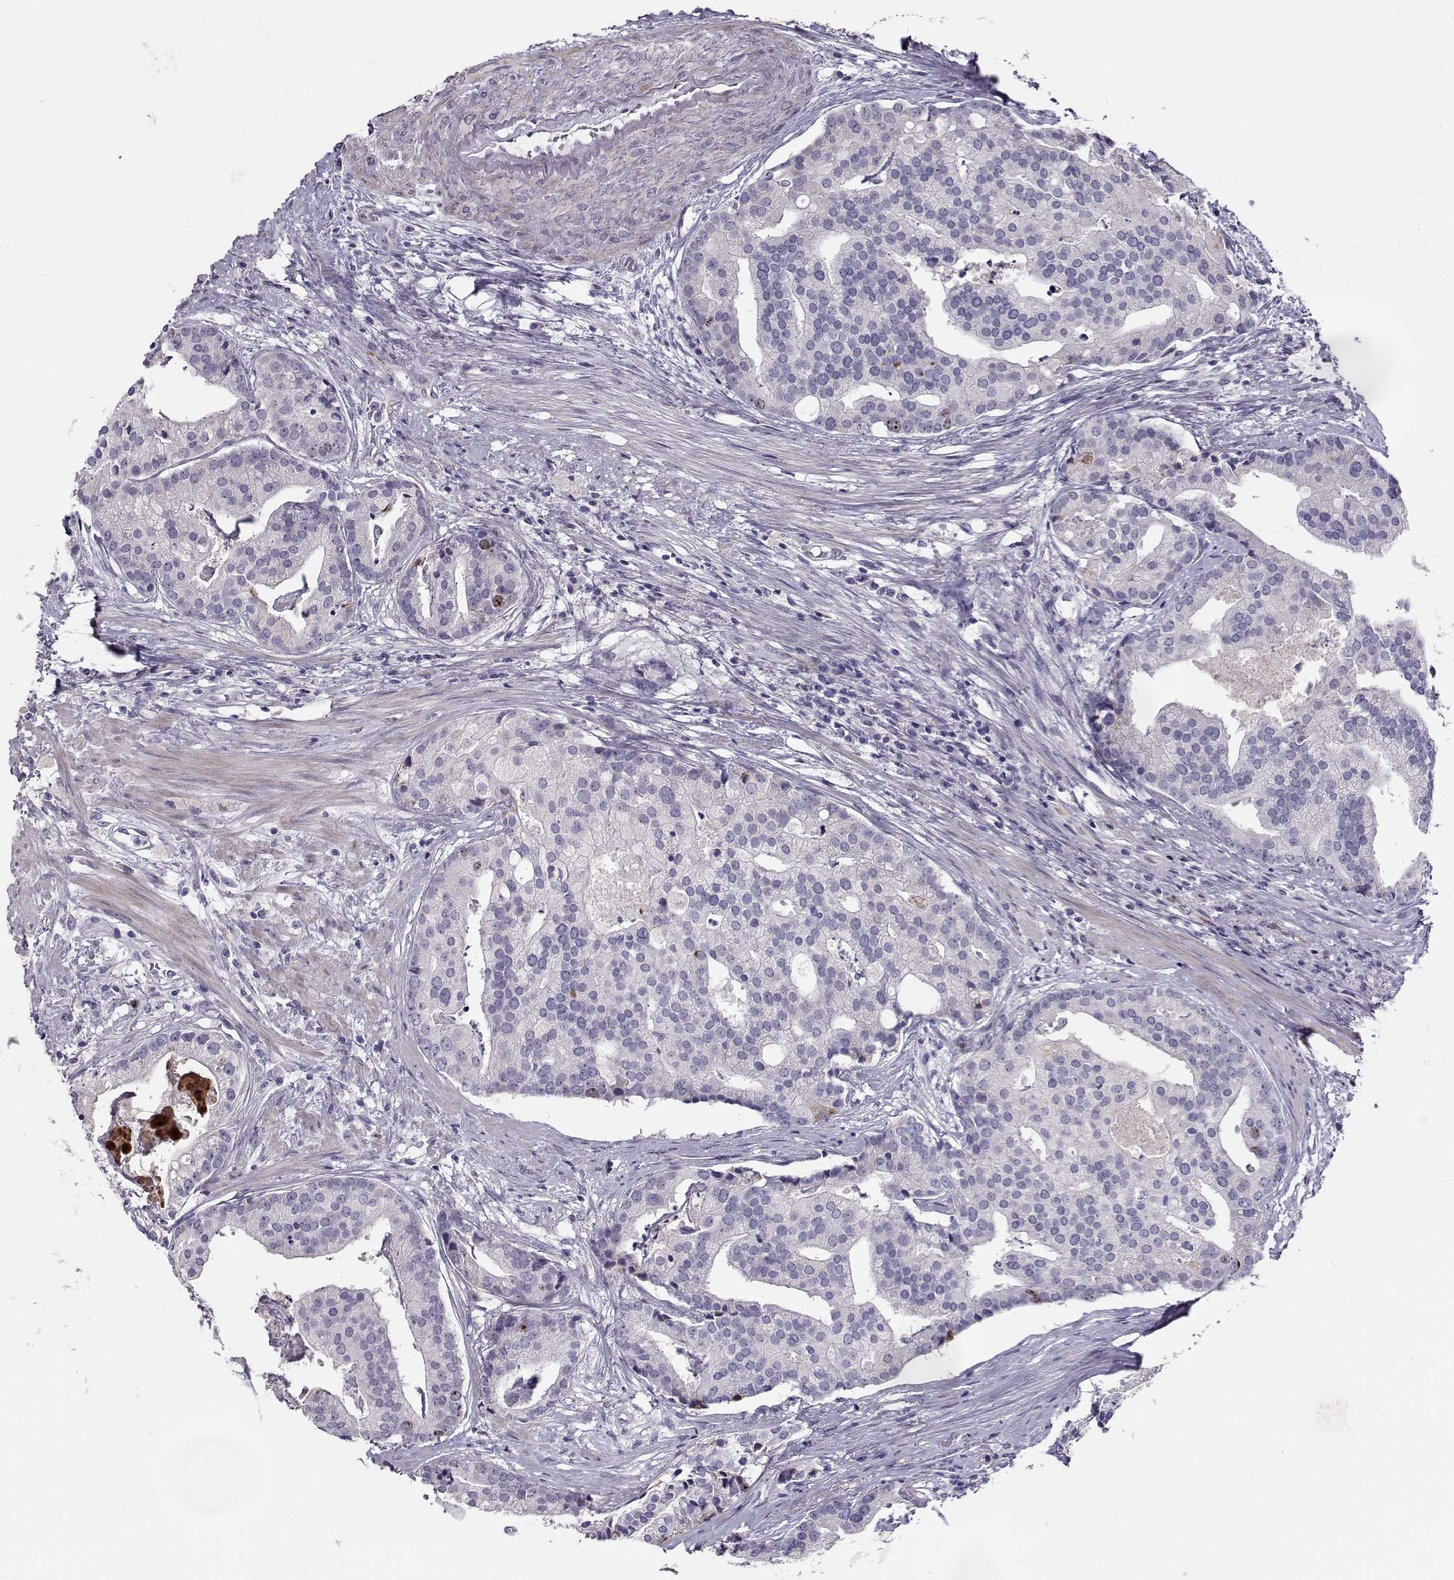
{"staining": {"intensity": "negative", "quantity": "none", "location": "none"}, "tissue": "prostate cancer", "cell_type": "Tumor cells", "image_type": "cancer", "snomed": [{"axis": "morphology", "description": "Adenocarcinoma, NOS"}, {"axis": "topography", "description": "Prostate and seminal vesicle, NOS"}, {"axis": "topography", "description": "Prostate"}], "caption": "The immunohistochemistry image has no significant expression in tumor cells of prostate adenocarcinoma tissue.", "gene": "NPW", "patient": {"sex": "male", "age": 44}}